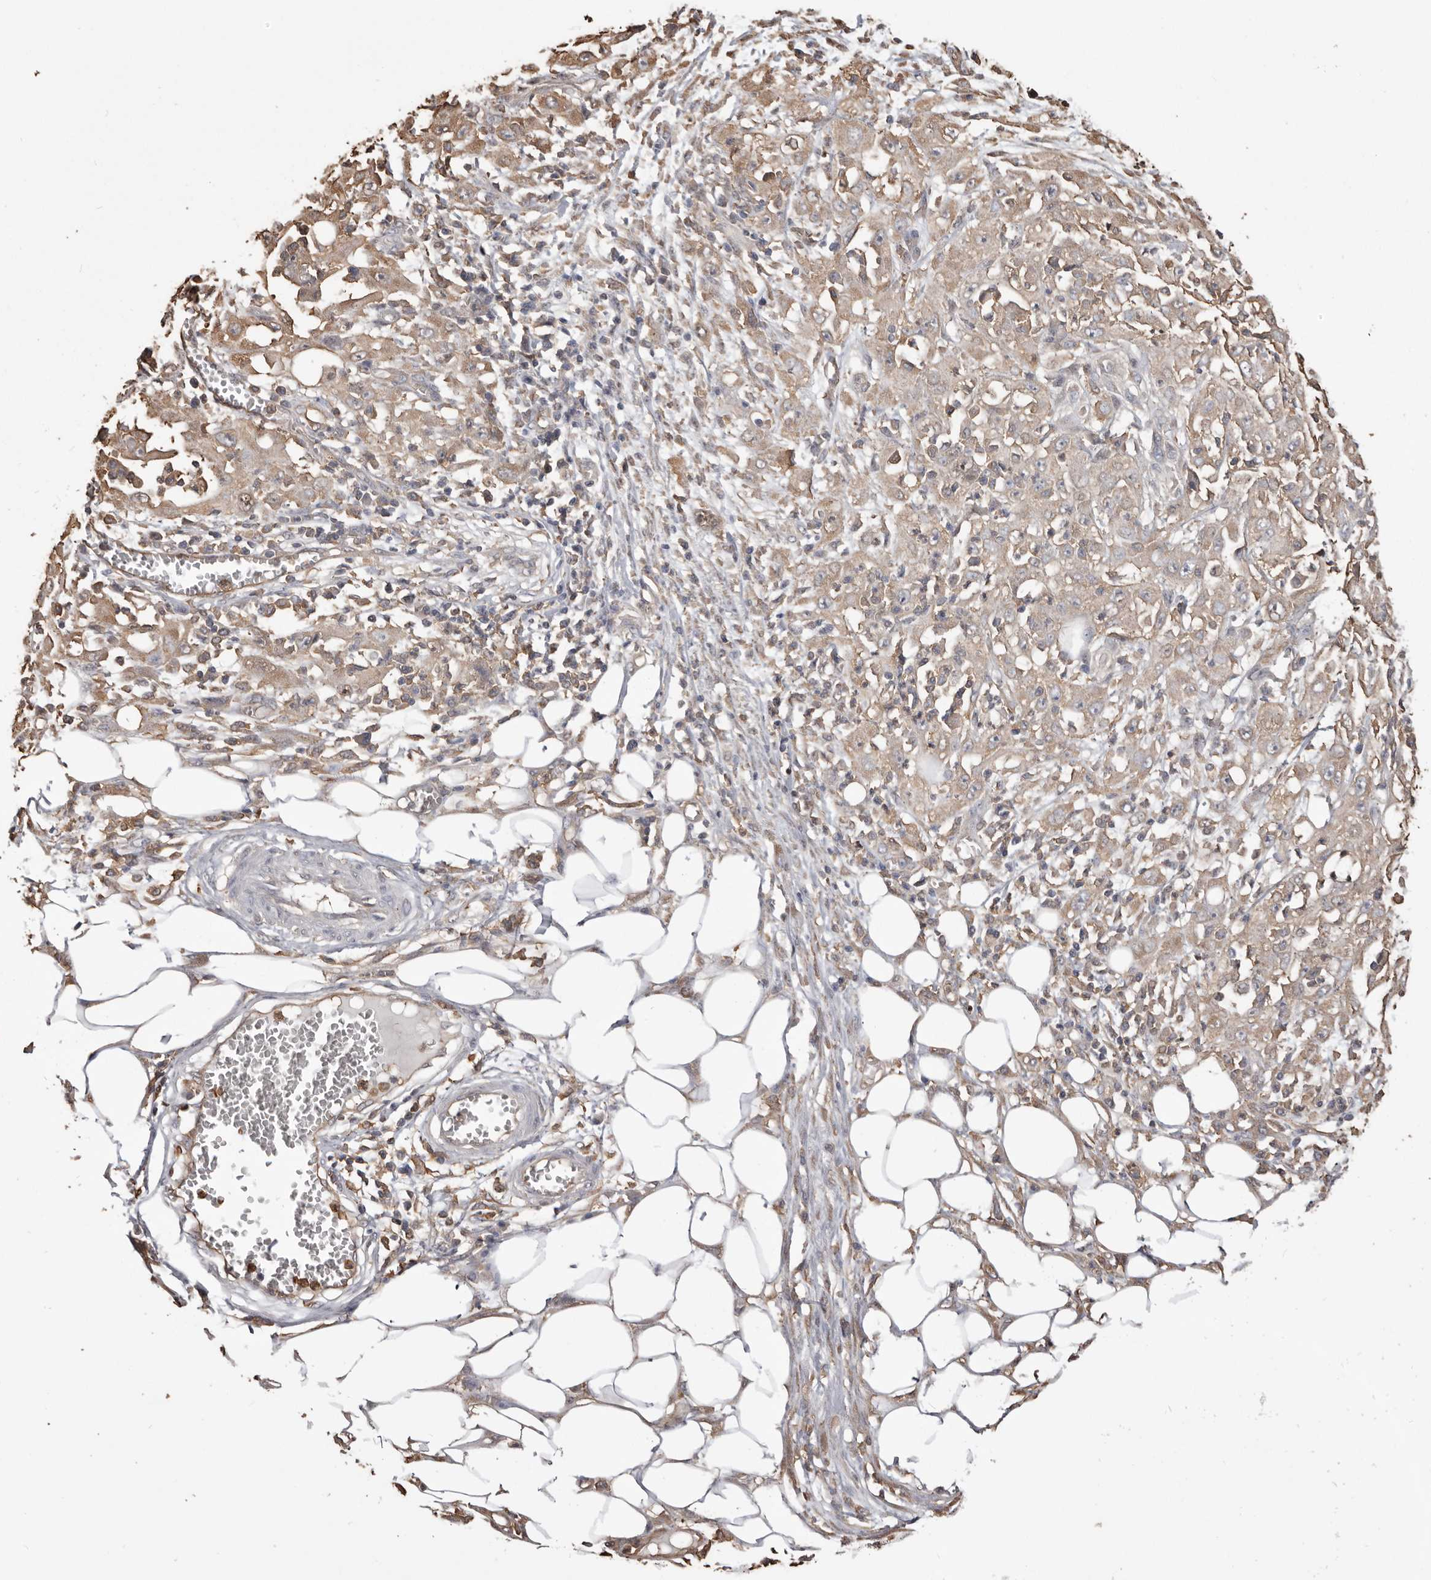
{"staining": {"intensity": "weak", "quantity": ">75%", "location": "cytoplasmic/membranous"}, "tissue": "skin cancer", "cell_type": "Tumor cells", "image_type": "cancer", "snomed": [{"axis": "morphology", "description": "Squamous cell carcinoma, NOS"}, {"axis": "morphology", "description": "Squamous cell carcinoma, metastatic, NOS"}, {"axis": "topography", "description": "Skin"}, {"axis": "topography", "description": "Lymph node"}], "caption": "This image displays skin metastatic squamous cell carcinoma stained with immunohistochemistry (IHC) to label a protein in brown. The cytoplasmic/membranous of tumor cells show weak positivity for the protein. Nuclei are counter-stained blue.", "gene": "PKM", "patient": {"sex": "male", "age": 75}}